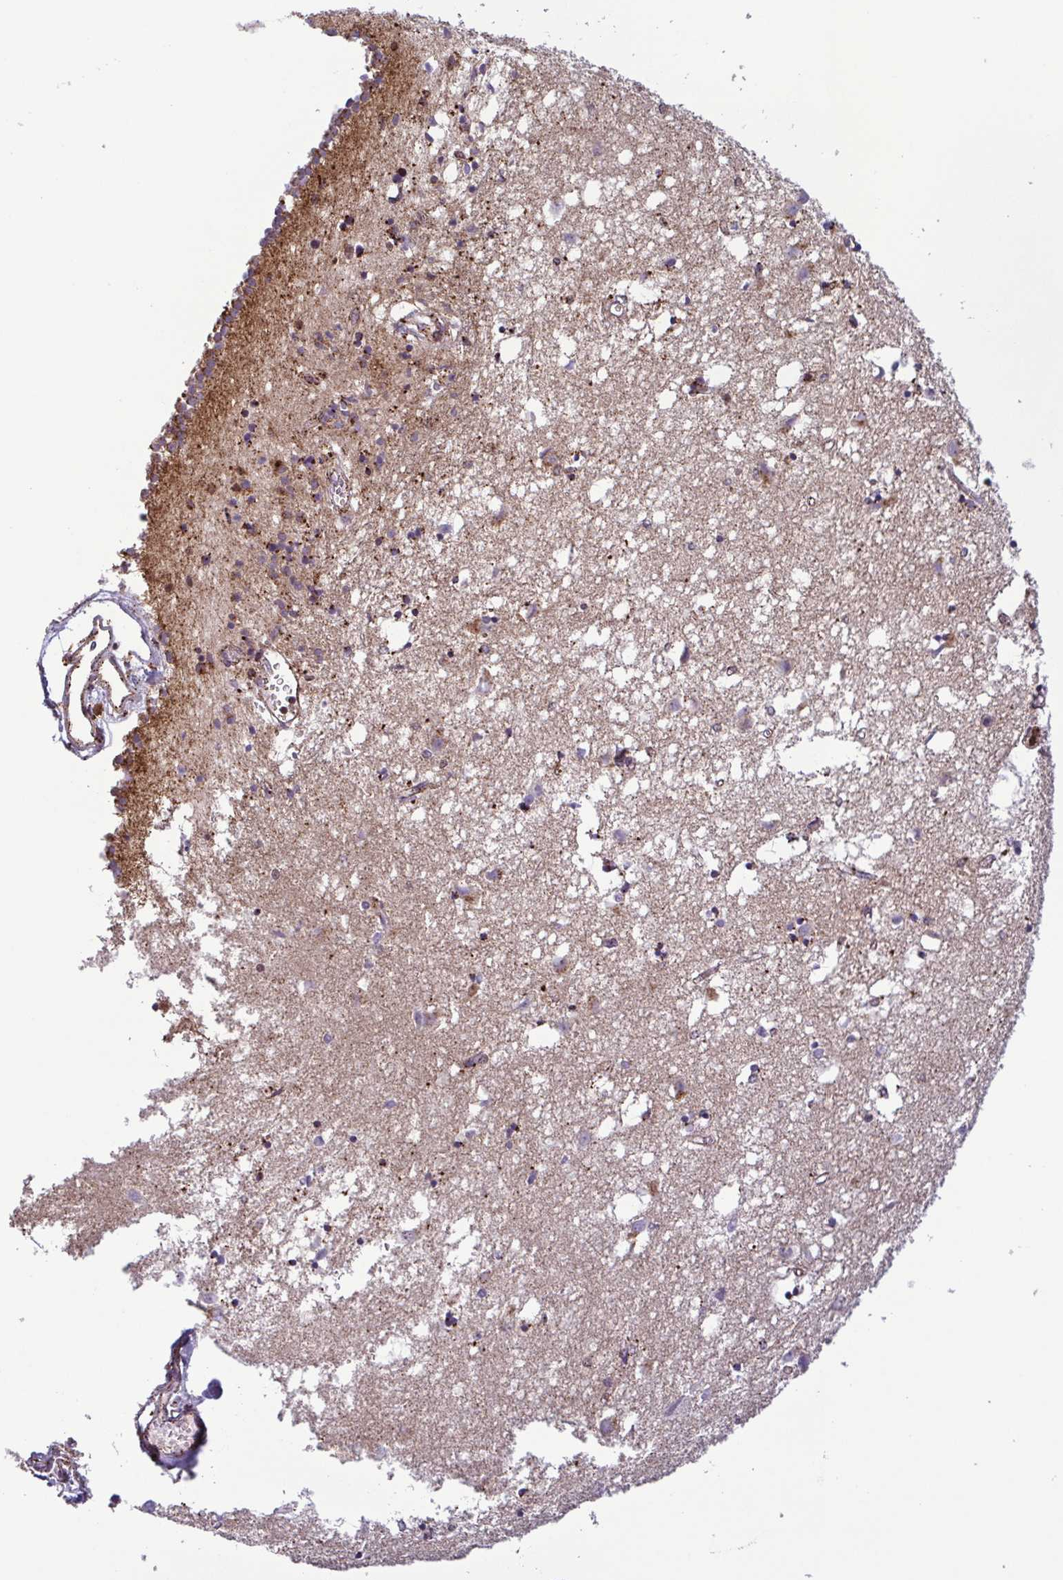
{"staining": {"intensity": "moderate", "quantity": "<25%", "location": "cytoplasmic/membranous"}, "tissue": "caudate", "cell_type": "Glial cells", "image_type": "normal", "snomed": [{"axis": "morphology", "description": "Normal tissue, NOS"}, {"axis": "topography", "description": "Lateral ventricle wall"}], "caption": "Protein staining by immunohistochemistry displays moderate cytoplasmic/membranous expression in approximately <25% of glial cells in benign caudate. The staining is performed using DAB brown chromogen to label protein expression. The nuclei are counter-stained blue using hematoxylin.", "gene": "CHMP1B", "patient": {"sex": "male", "age": 70}}